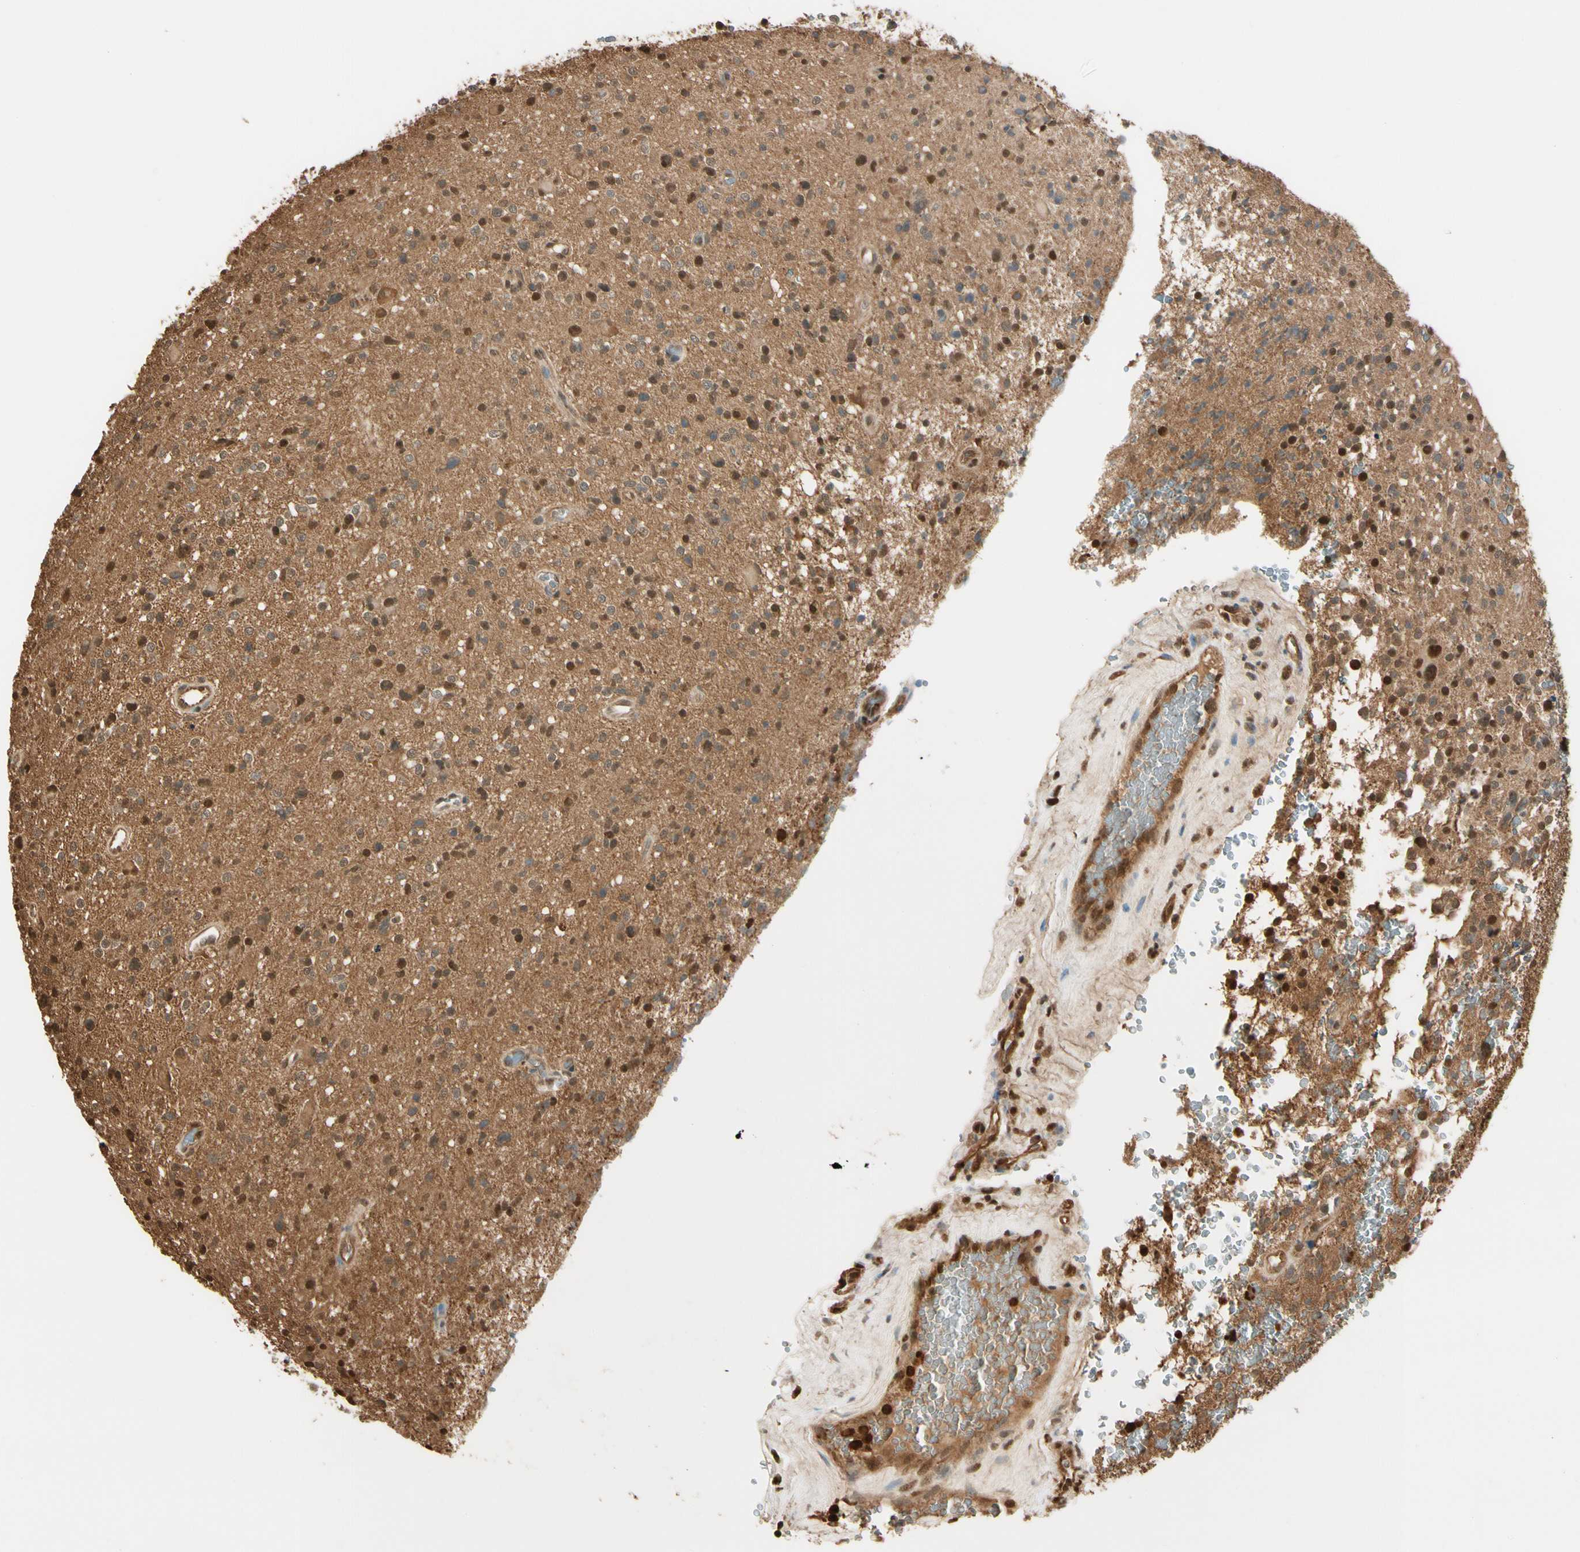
{"staining": {"intensity": "strong", "quantity": ">75%", "location": "cytoplasmic/membranous,nuclear"}, "tissue": "glioma", "cell_type": "Tumor cells", "image_type": "cancer", "snomed": [{"axis": "morphology", "description": "Glioma, malignant, High grade"}, {"axis": "topography", "description": "Brain"}], "caption": "Brown immunohistochemical staining in human malignant glioma (high-grade) shows strong cytoplasmic/membranous and nuclear positivity in approximately >75% of tumor cells. The staining was performed using DAB to visualize the protein expression in brown, while the nuclei were stained in blue with hematoxylin (Magnification: 20x).", "gene": "PNCK", "patient": {"sex": "male", "age": 48}}